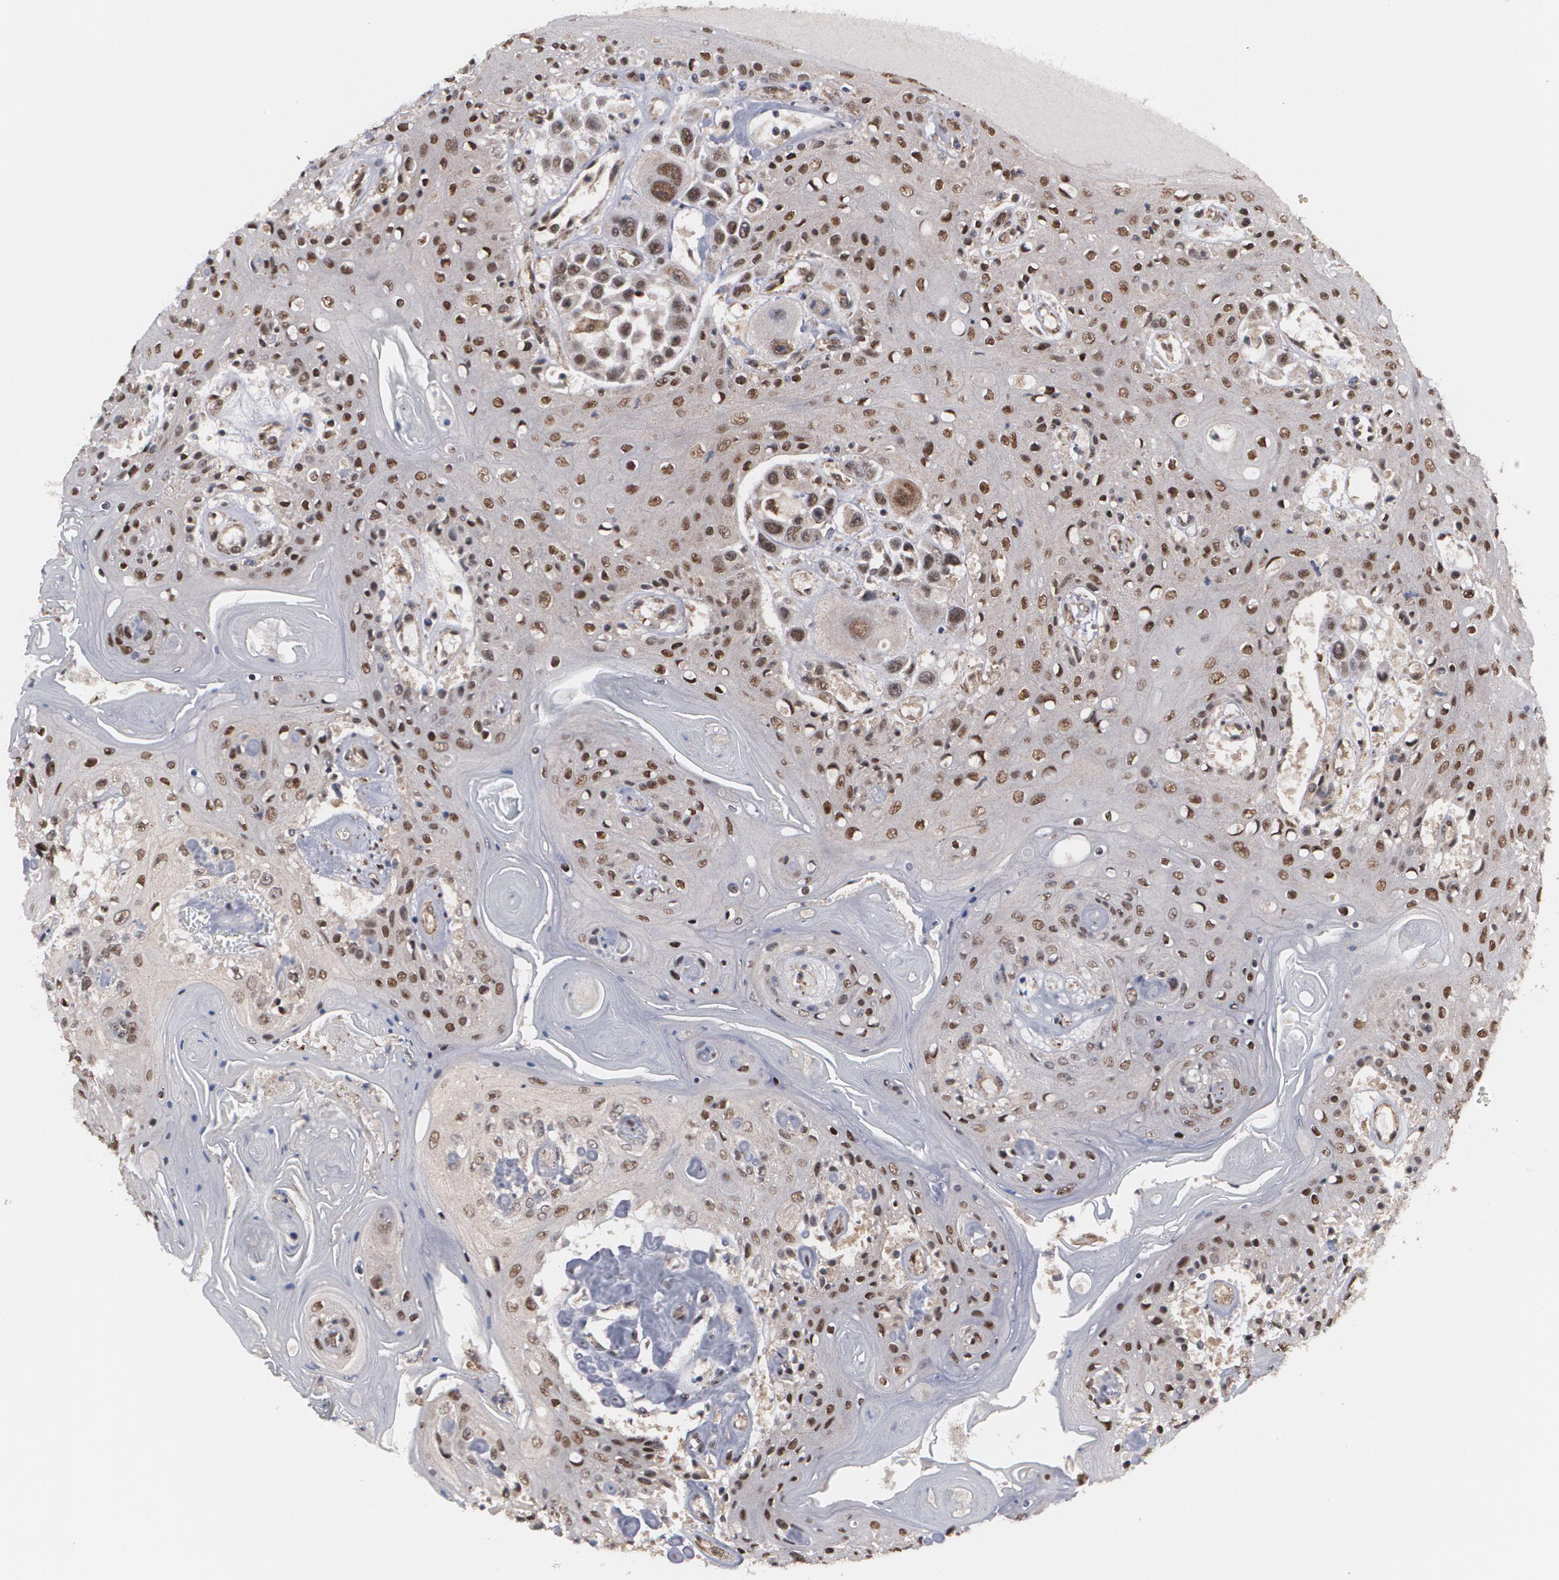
{"staining": {"intensity": "strong", "quantity": ">75%", "location": "nuclear"}, "tissue": "head and neck cancer", "cell_type": "Tumor cells", "image_type": "cancer", "snomed": [{"axis": "morphology", "description": "Squamous cell carcinoma, NOS"}, {"axis": "topography", "description": "Oral tissue"}, {"axis": "topography", "description": "Head-Neck"}], "caption": "Immunohistochemistry photomicrograph of neoplastic tissue: head and neck squamous cell carcinoma stained using IHC reveals high levels of strong protein expression localized specifically in the nuclear of tumor cells, appearing as a nuclear brown color.", "gene": "INTS6", "patient": {"sex": "female", "age": 76}}